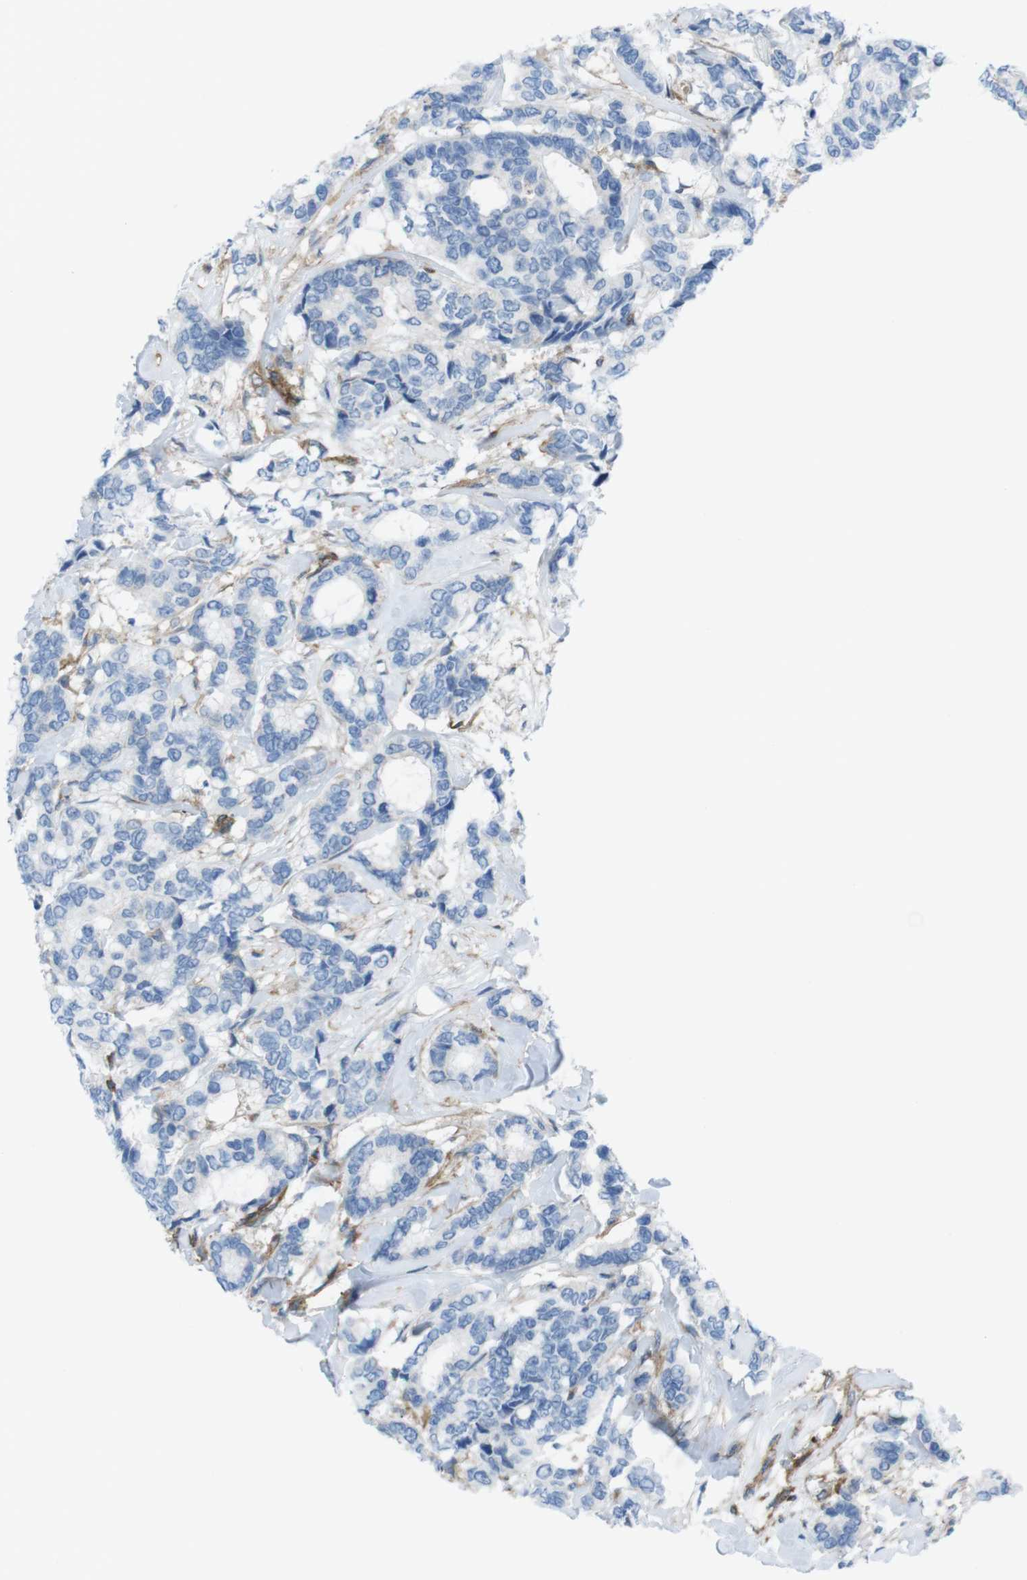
{"staining": {"intensity": "negative", "quantity": "none", "location": "none"}, "tissue": "breast cancer", "cell_type": "Tumor cells", "image_type": "cancer", "snomed": [{"axis": "morphology", "description": "Duct carcinoma"}, {"axis": "topography", "description": "Breast"}], "caption": "A micrograph of invasive ductal carcinoma (breast) stained for a protein reveals no brown staining in tumor cells.", "gene": "DIAPH2", "patient": {"sex": "female", "age": 87}}